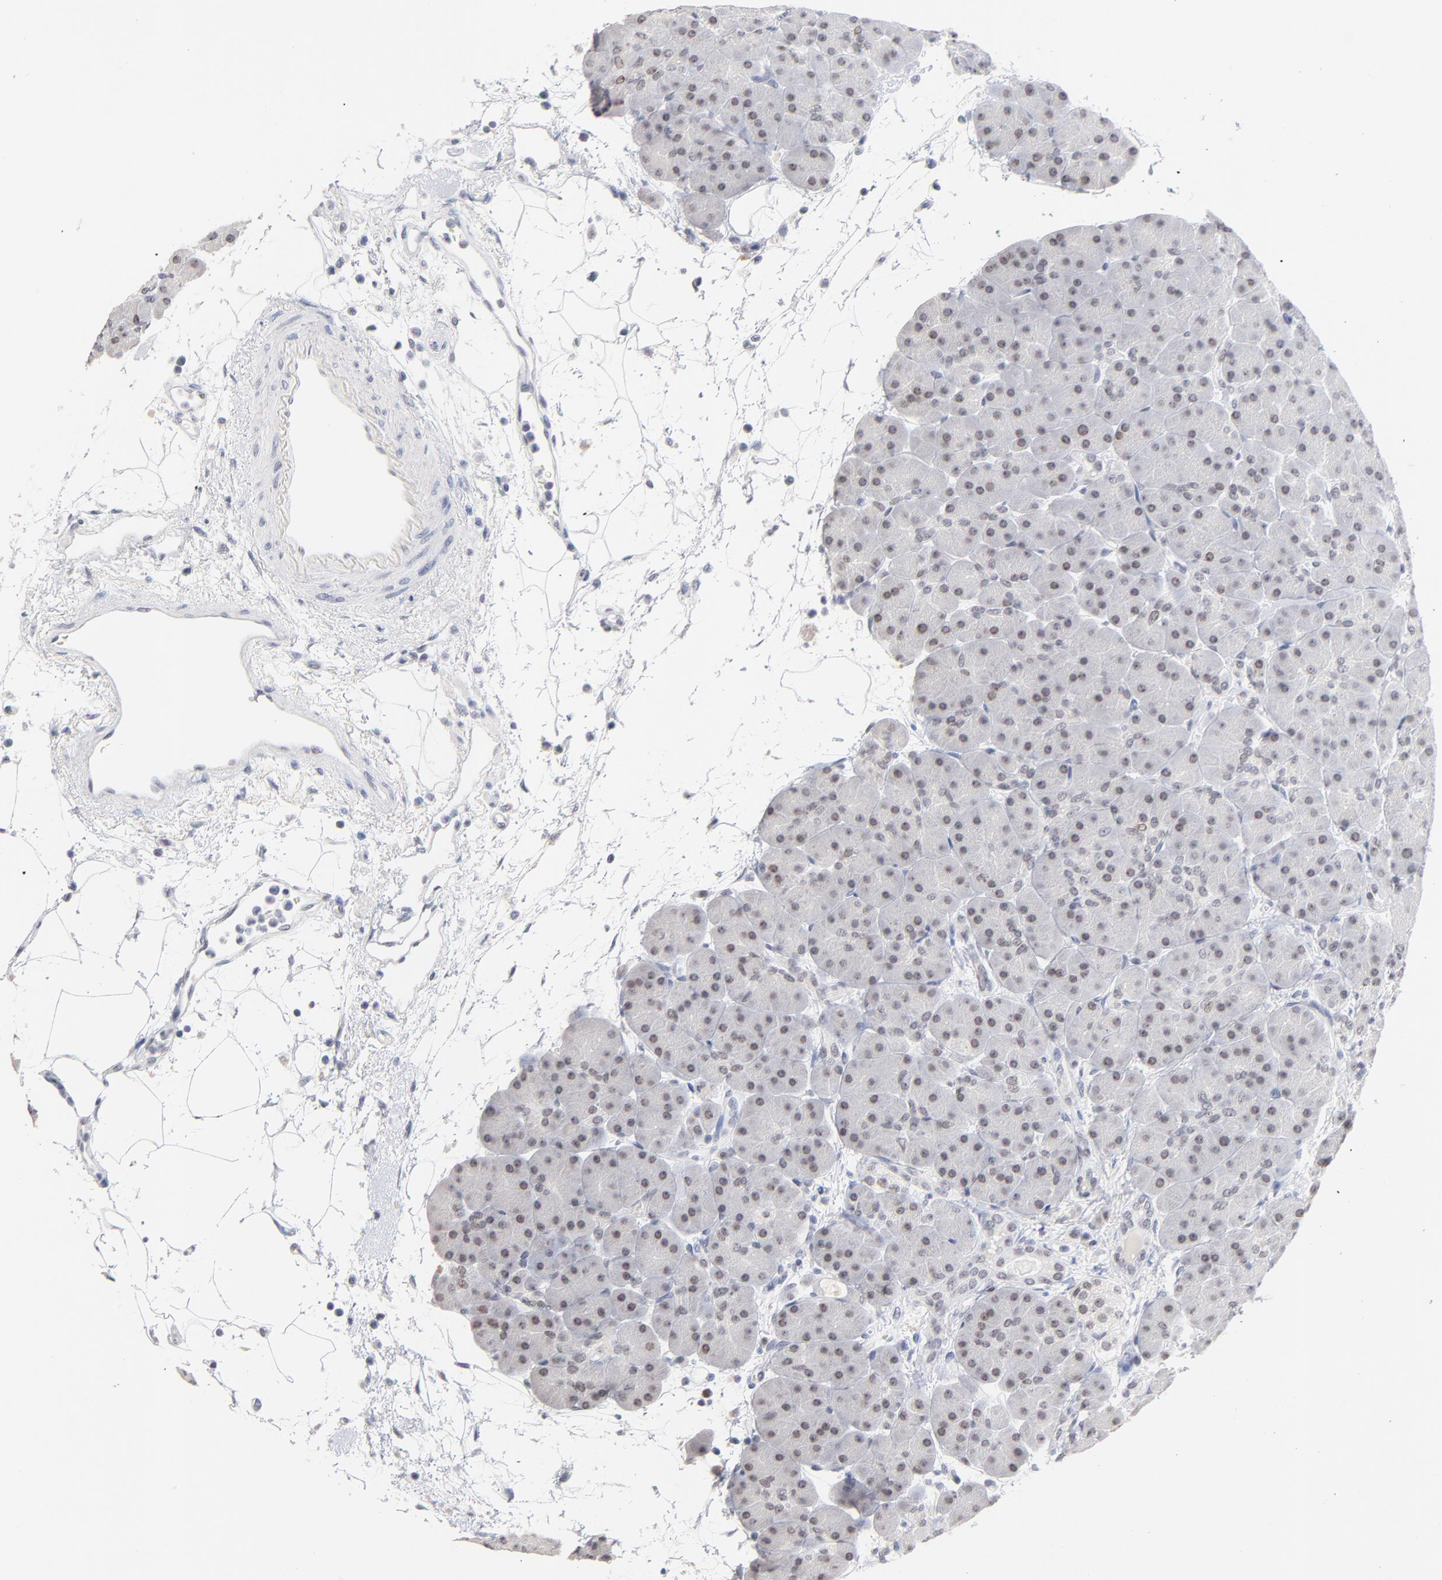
{"staining": {"intensity": "negative", "quantity": "none", "location": "none"}, "tissue": "pancreas", "cell_type": "Exocrine glandular cells", "image_type": "normal", "snomed": [{"axis": "morphology", "description": "Normal tissue, NOS"}, {"axis": "topography", "description": "Pancreas"}], "caption": "Human pancreas stained for a protein using immunohistochemistry (IHC) displays no positivity in exocrine glandular cells.", "gene": "ORC2", "patient": {"sex": "male", "age": 66}}